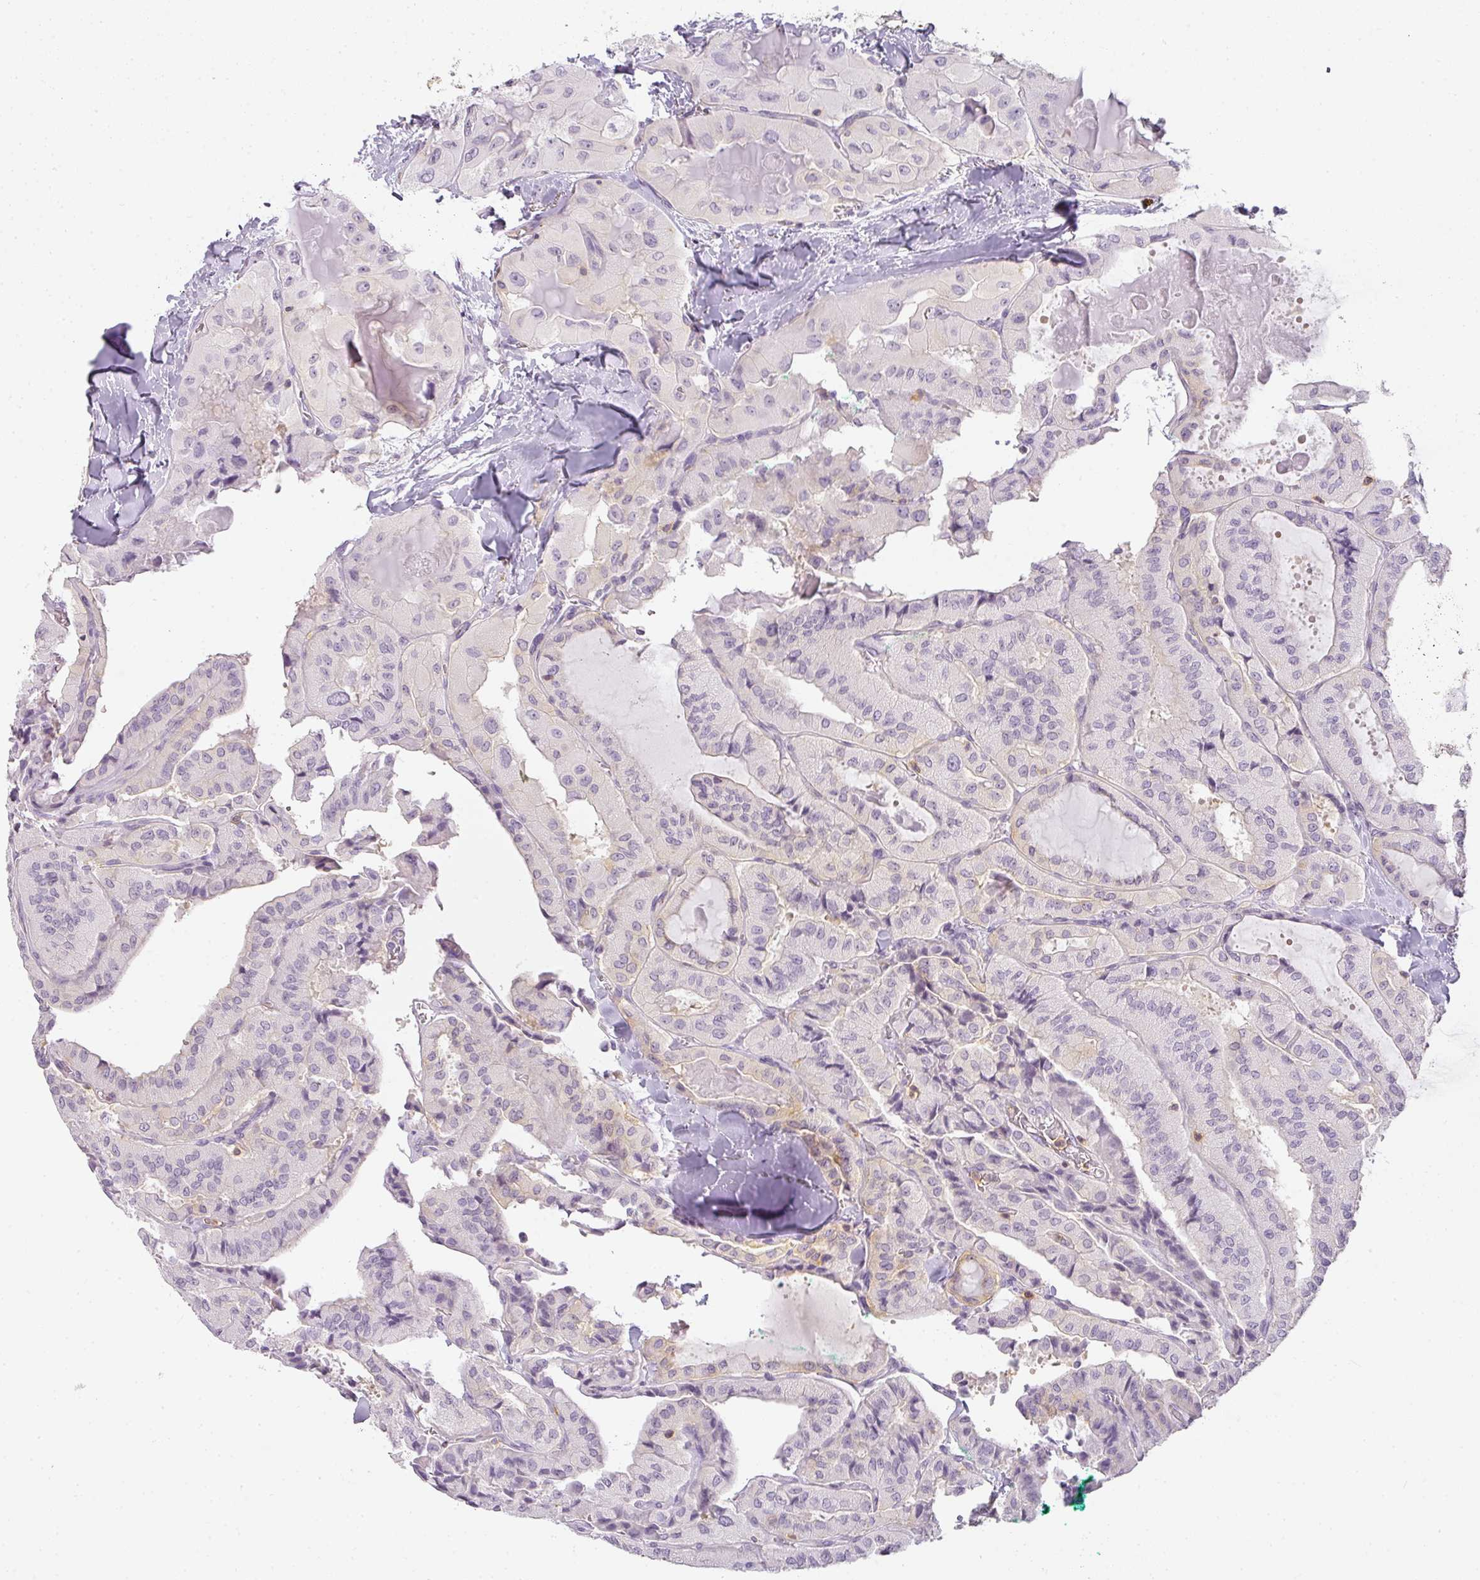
{"staining": {"intensity": "negative", "quantity": "none", "location": "none"}, "tissue": "thyroid cancer", "cell_type": "Tumor cells", "image_type": "cancer", "snomed": [{"axis": "morphology", "description": "Normal tissue, NOS"}, {"axis": "morphology", "description": "Papillary adenocarcinoma, NOS"}, {"axis": "topography", "description": "Thyroid gland"}], "caption": "High power microscopy photomicrograph of an IHC image of papillary adenocarcinoma (thyroid), revealing no significant staining in tumor cells.", "gene": "TMEM42", "patient": {"sex": "female", "age": 59}}